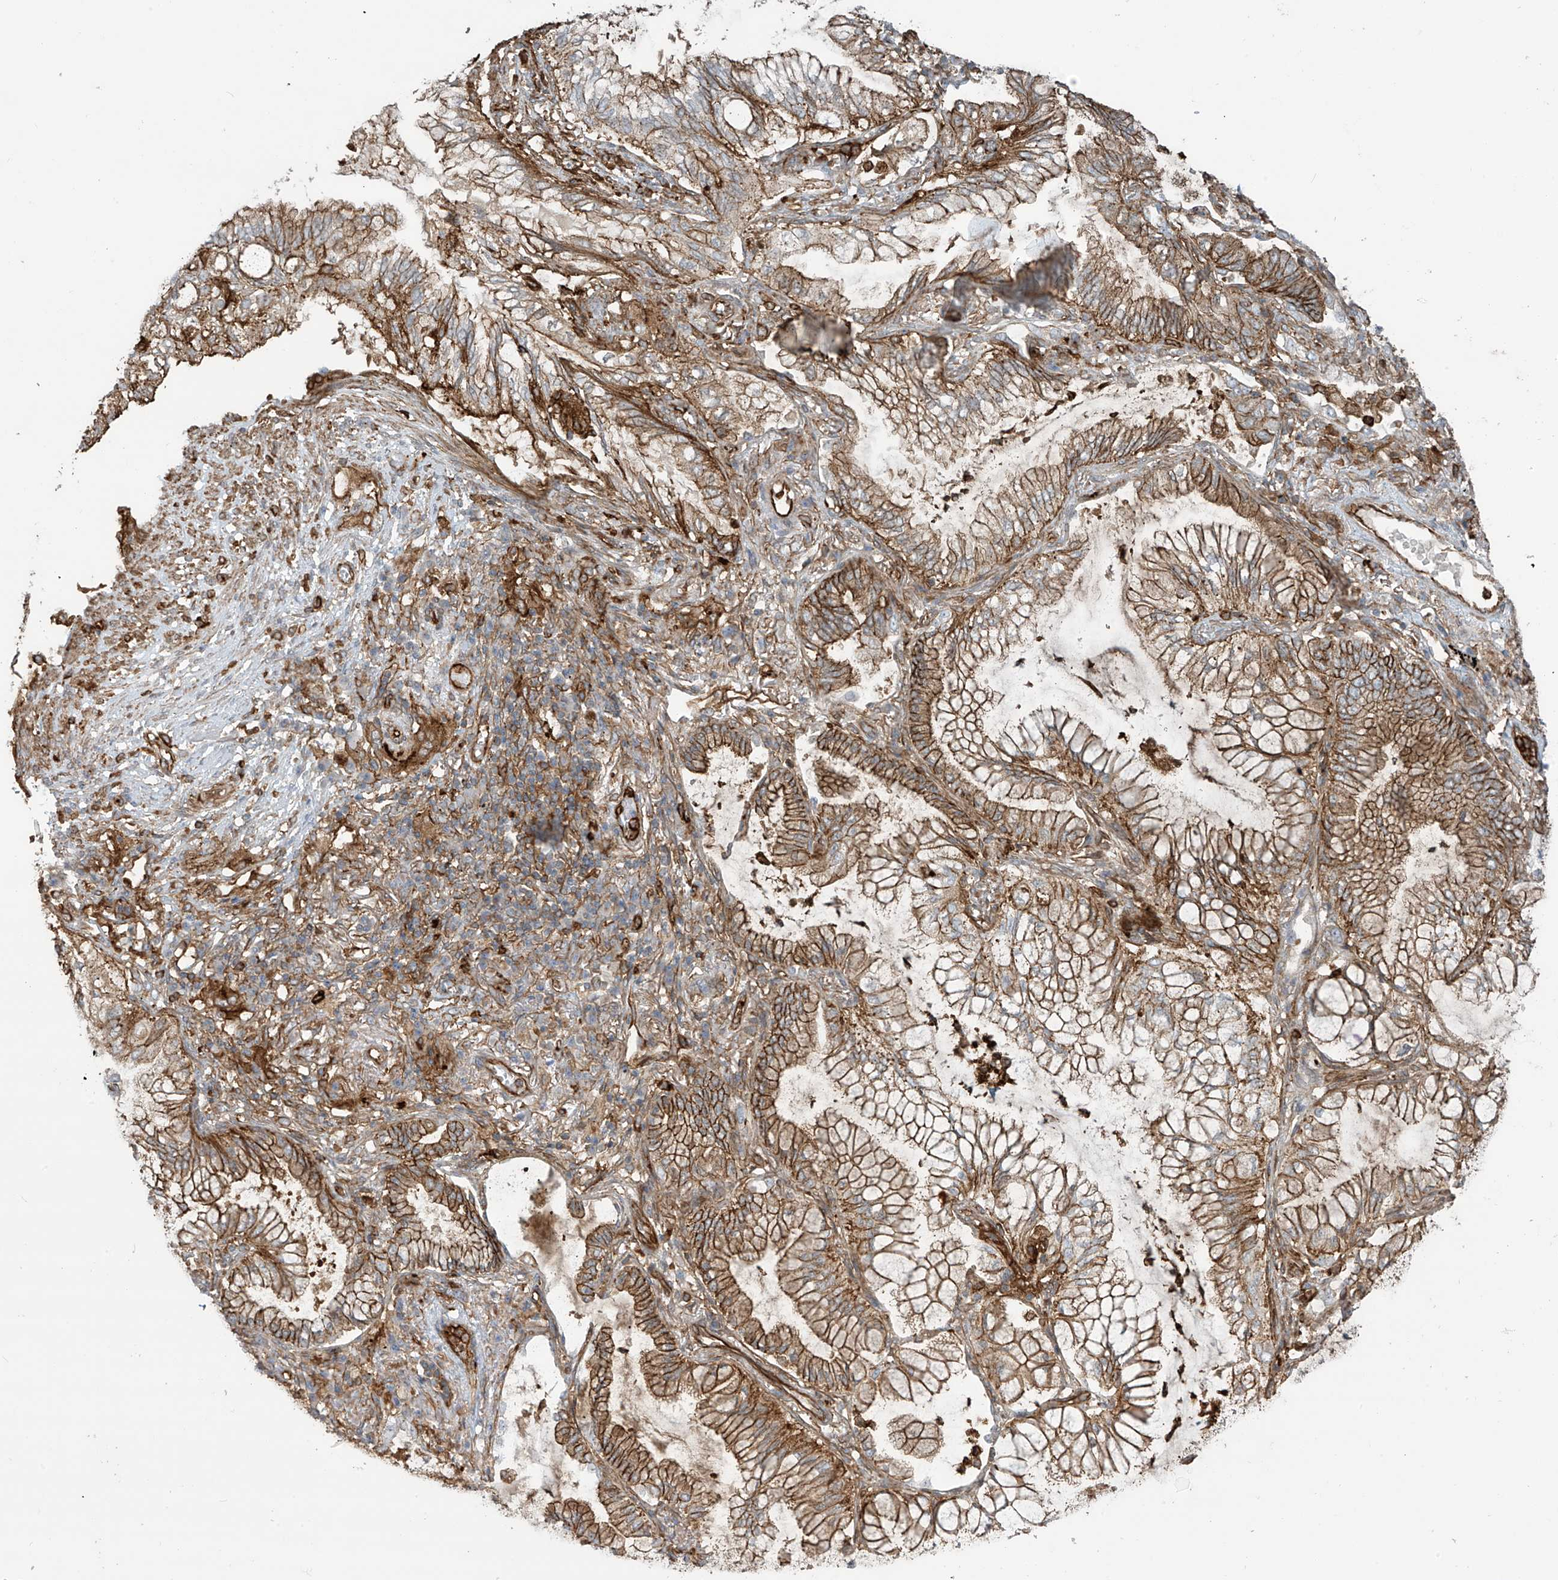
{"staining": {"intensity": "moderate", "quantity": ">75%", "location": "cytoplasmic/membranous"}, "tissue": "lung cancer", "cell_type": "Tumor cells", "image_type": "cancer", "snomed": [{"axis": "morphology", "description": "Adenocarcinoma, NOS"}, {"axis": "topography", "description": "Lung"}], "caption": "This is an image of immunohistochemistry (IHC) staining of lung adenocarcinoma, which shows moderate expression in the cytoplasmic/membranous of tumor cells.", "gene": "SLC9A2", "patient": {"sex": "female", "age": 70}}